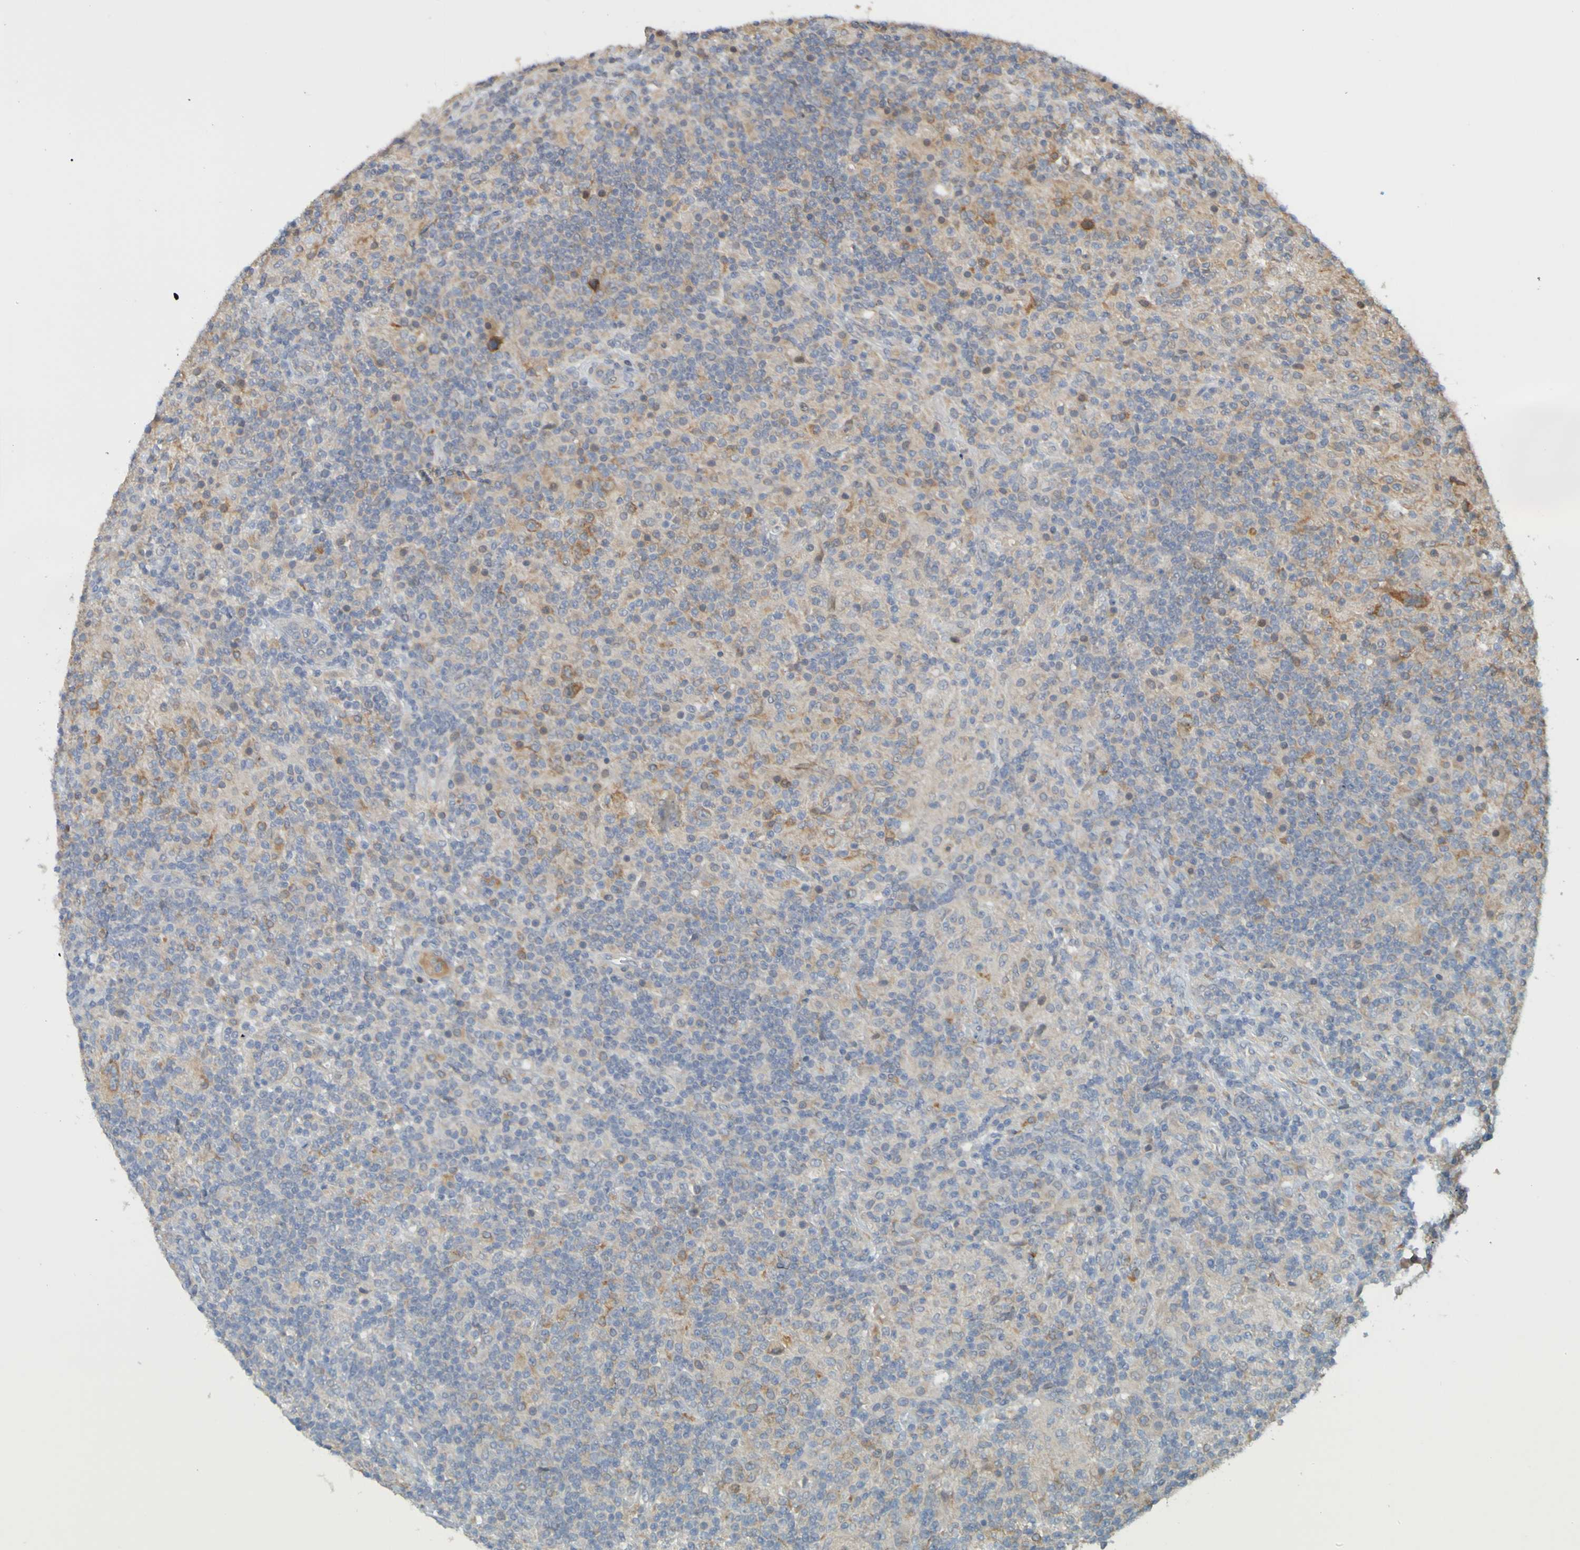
{"staining": {"intensity": "moderate", "quantity": "25%-75%", "location": "cytoplasmic/membranous"}, "tissue": "lymphoma", "cell_type": "Tumor cells", "image_type": "cancer", "snomed": [{"axis": "morphology", "description": "Hodgkin's disease, NOS"}, {"axis": "topography", "description": "Lymph node"}], "caption": "This photomicrograph demonstrates IHC staining of human Hodgkin's disease, with medium moderate cytoplasmic/membranous positivity in approximately 25%-75% of tumor cells.", "gene": "NAV2", "patient": {"sex": "male", "age": 70}}